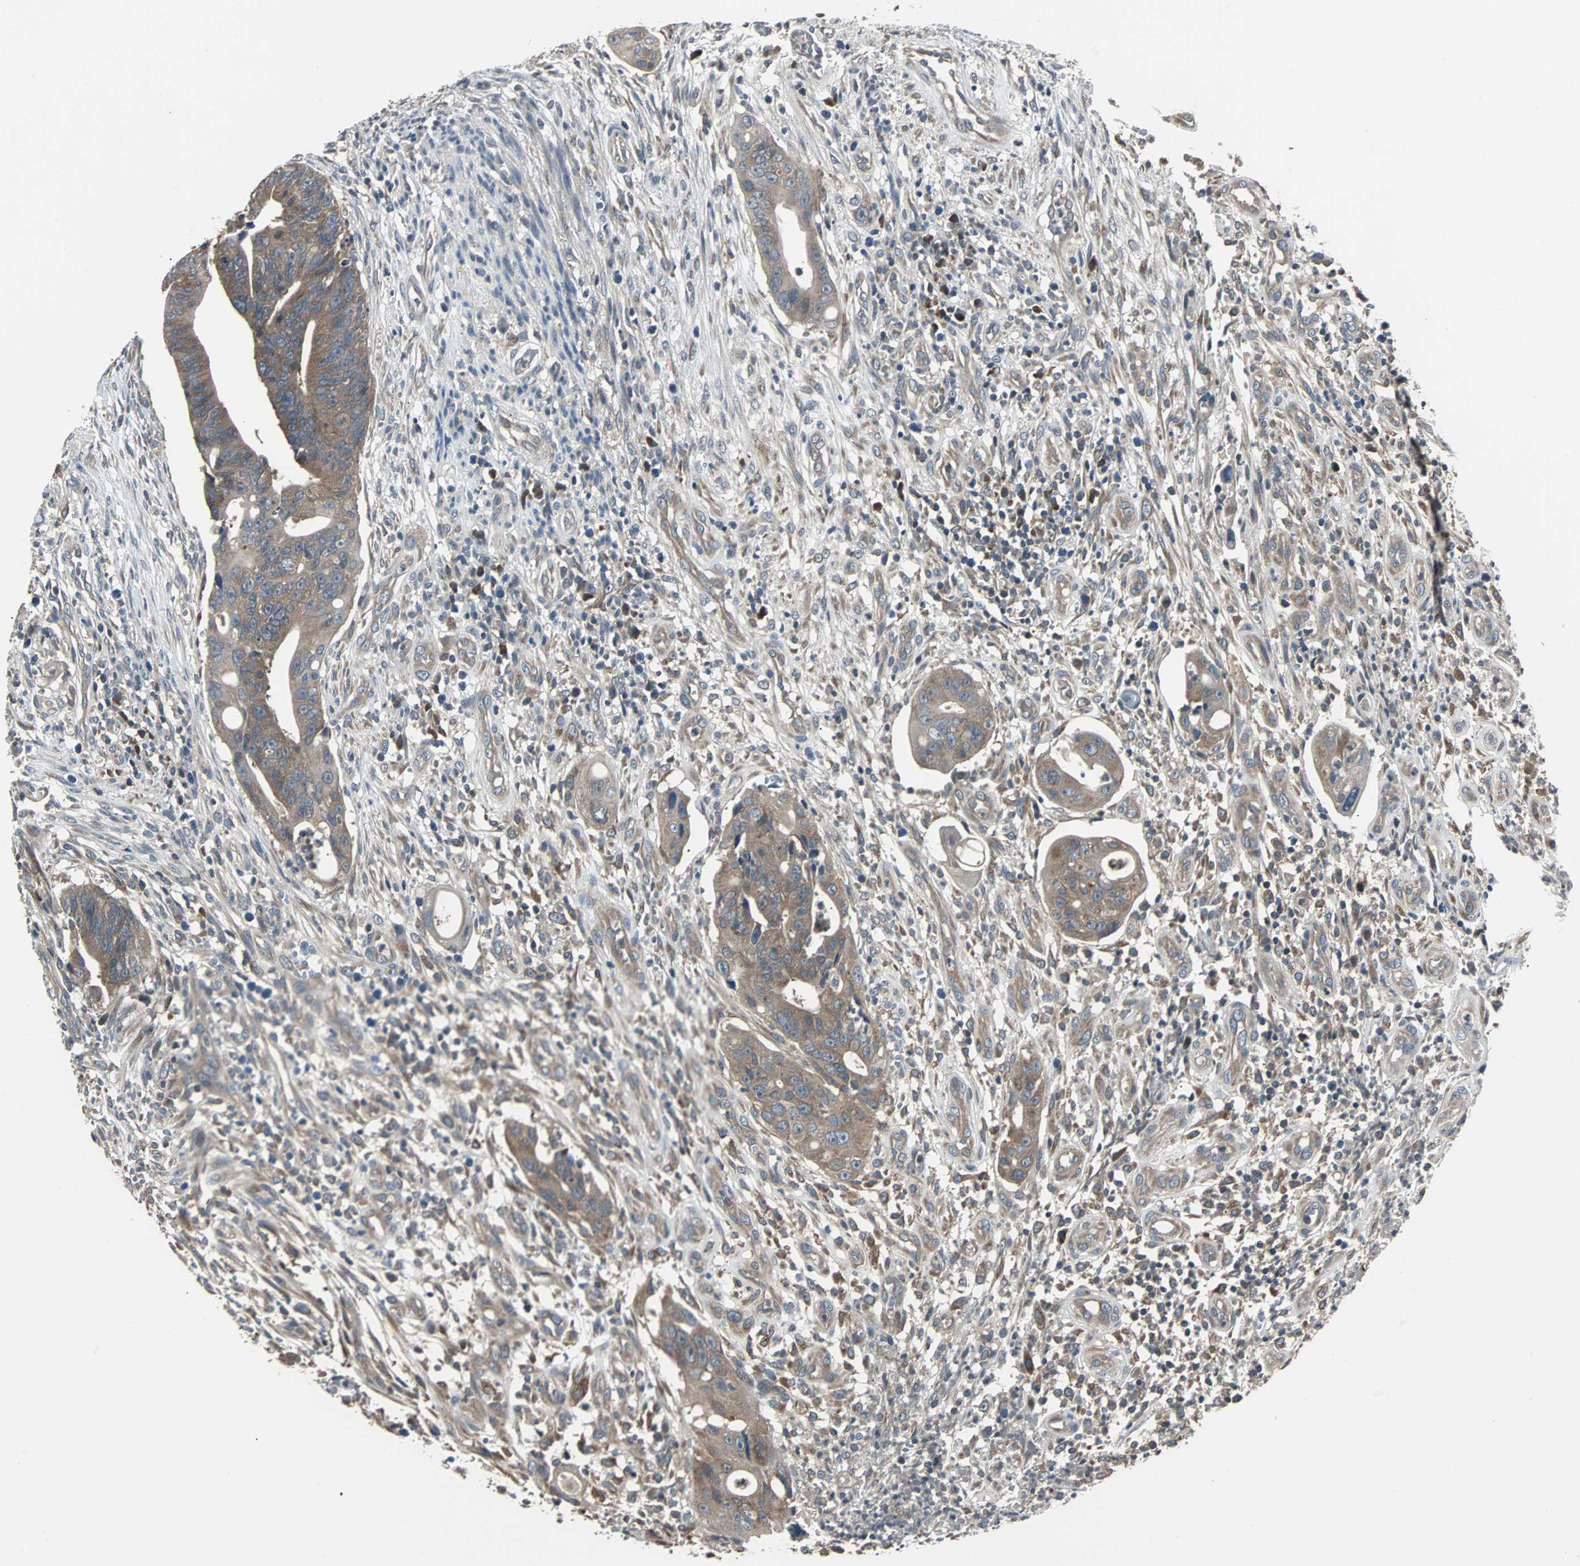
{"staining": {"intensity": "moderate", "quantity": ">75%", "location": "cytoplasmic/membranous"}, "tissue": "colorectal cancer", "cell_type": "Tumor cells", "image_type": "cancer", "snomed": [{"axis": "morphology", "description": "Adenocarcinoma, NOS"}, {"axis": "topography", "description": "Colon"}], "caption": "This is a histology image of immunohistochemistry staining of colorectal cancer (adenocarcinoma), which shows moderate positivity in the cytoplasmic/membranous of tumor cells.", "gene": "ARF1", "patient": {"sex": "female", "age": 57}}